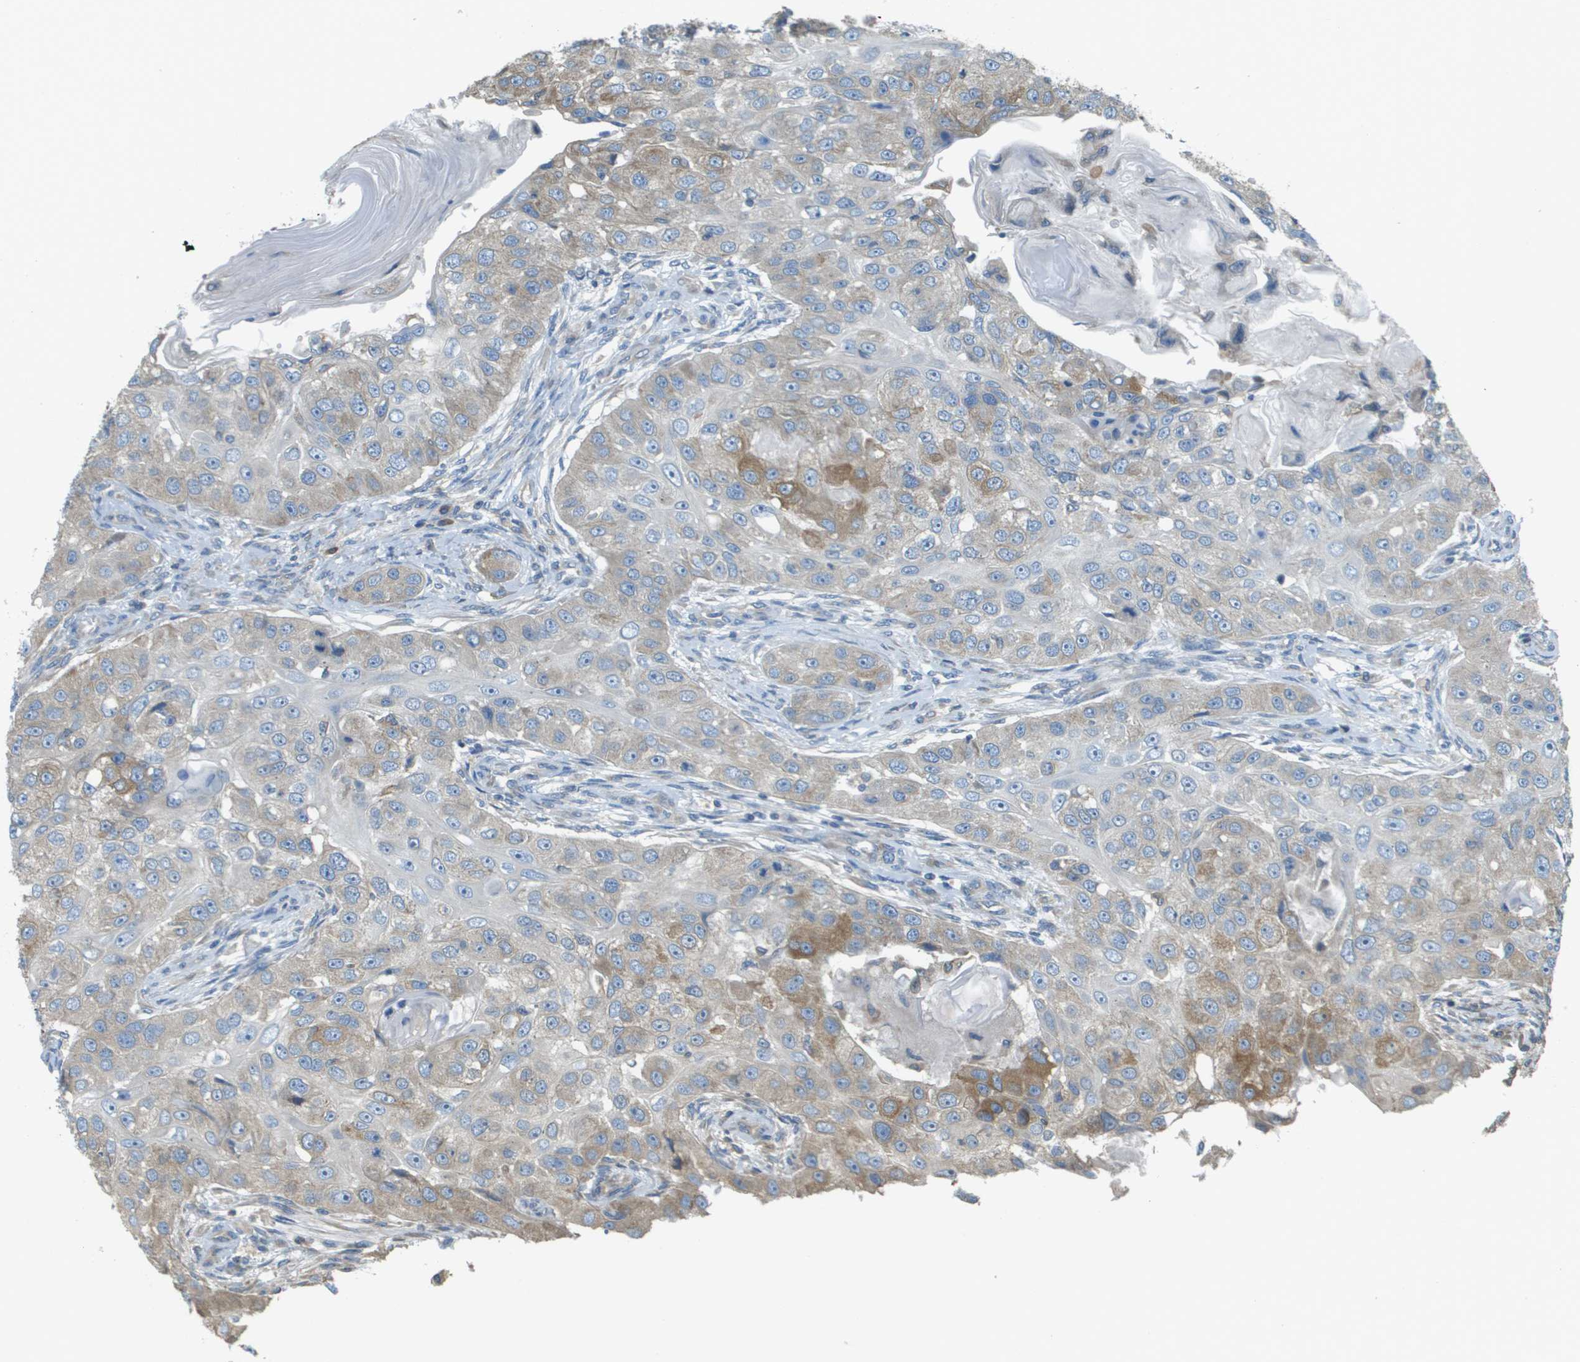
{"staining": {"intensity": "moderate", "quantity": "<25%", "location": "cytoplasmic/membranous"}, "tissue": "head and neck cancer", "cell_type": "Tumor cells", "image_type": "cancer", "snomed": [{"axis": "morphology", "description": "Normal tissue, NOS"}, {"axis": "morphology", "description": "Squamous cell carcinoma, NOS"}, {"axis": "topography", "description": "Skeletal muscle"}, {"axis": "topography", "description": "Head-Neck"}], "caption": "DAB (3,3'-diaminobenzidine) immunohistochemical staining of human squamous cell carcinoma (head and neck) shows moderate cytoplasmic/membranous protein staining in approximately <25% of tumor cells. (DAB IHC, brown staining for protein, blue staining for nuclei).", "gene": "DNAJB11", "patient": {"sex": "male", "age": 51}}